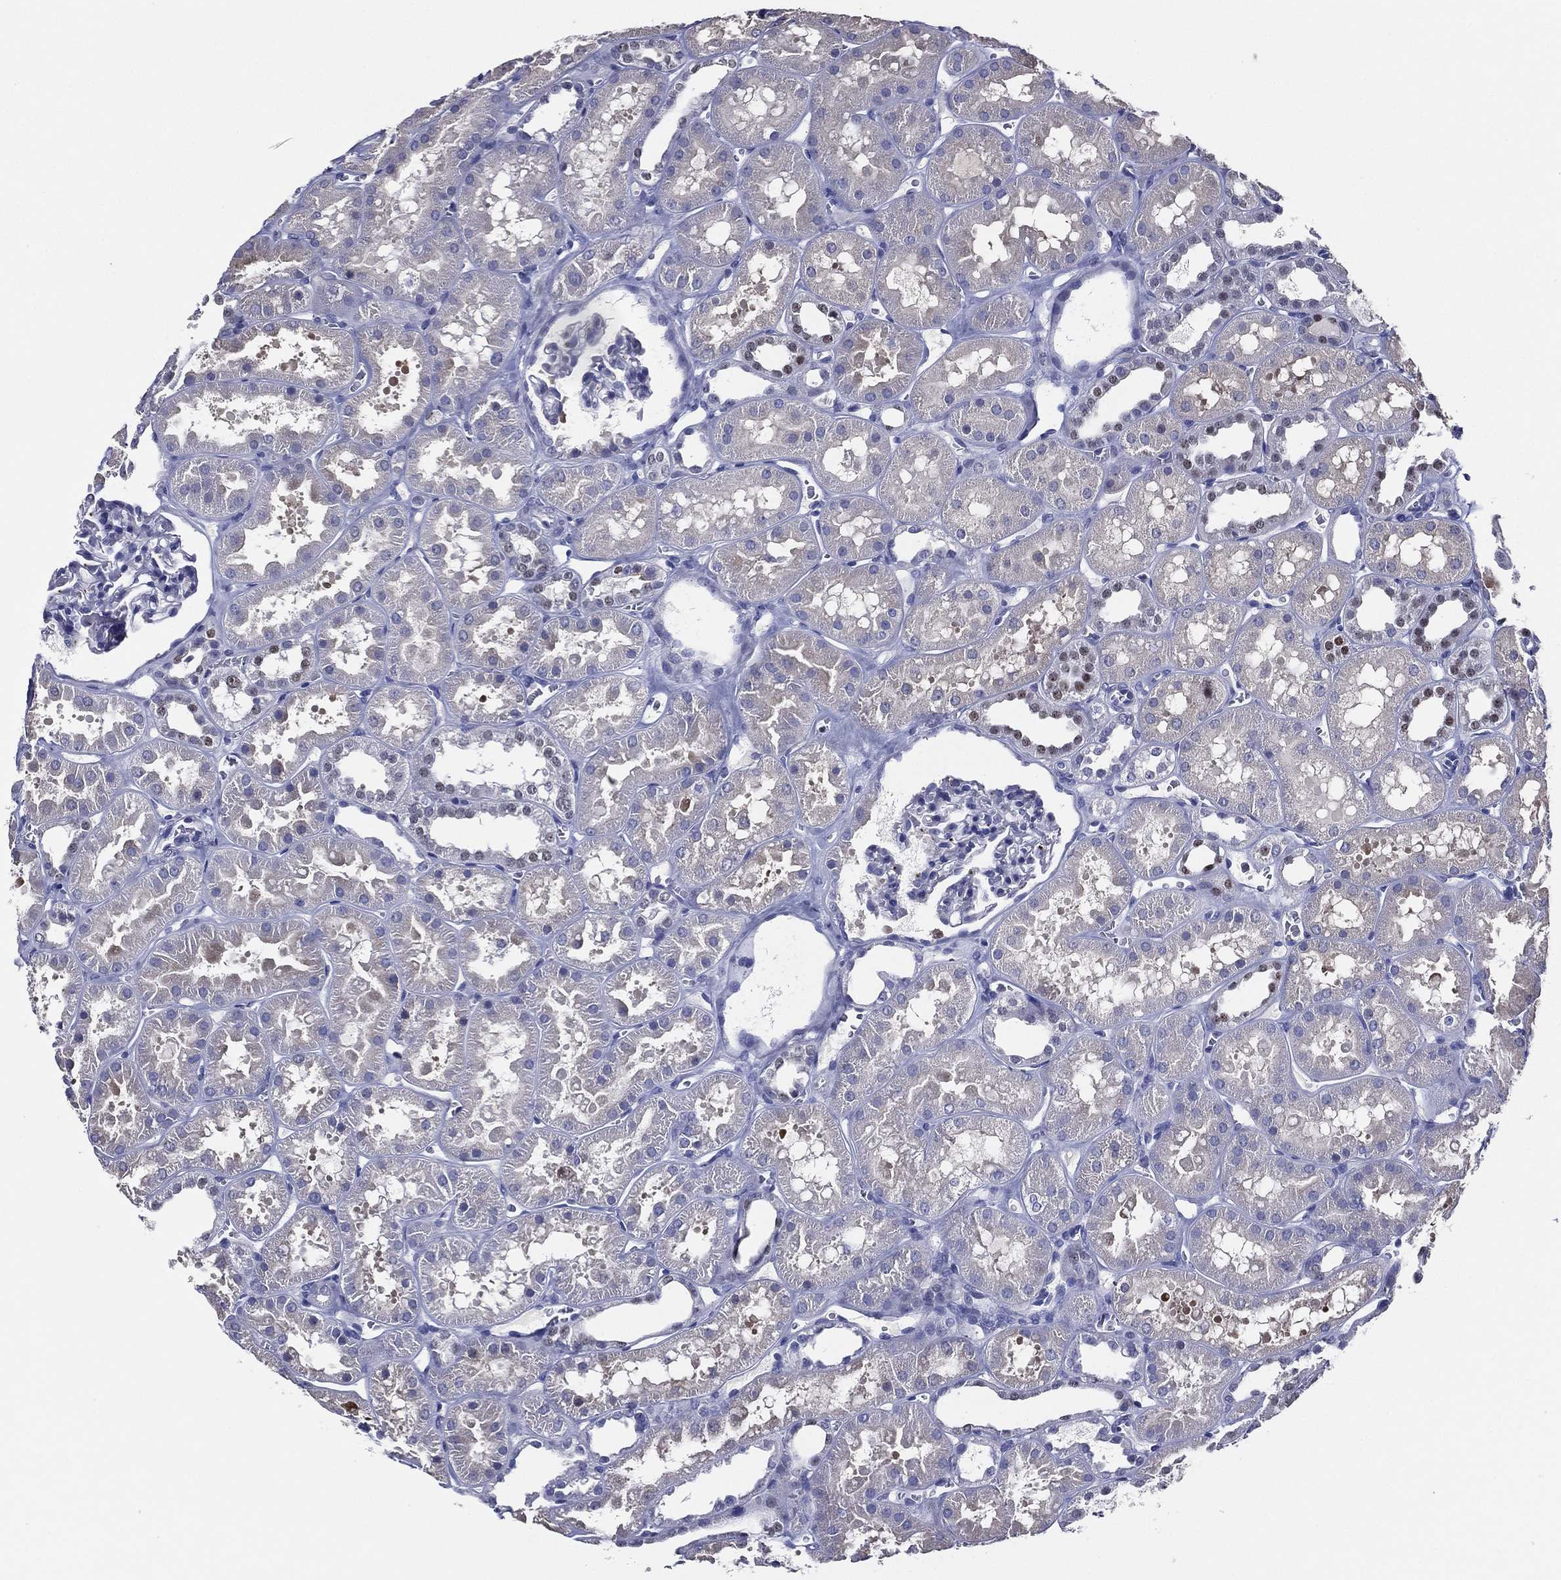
{"staining": {"intensity": "negative", "quantity": "none", "location": "none"}, "tissue": "kidney", "cell_type": "Cells in glomeruli", "image_type": "normal", "snomed": [{"axis": "morphology", "description": "Normal tissue, NOS"}, {"axis": "topography", "description": "Kidney"}], "caption": "Cells in glomeruli are negative for brown protein staining in benign kidney. (DAB (3,3'-diaminobenzidine) IHC, high magnification).", "gene": "TFAP2A", "patient": {"sex": "female", "age": 41}}